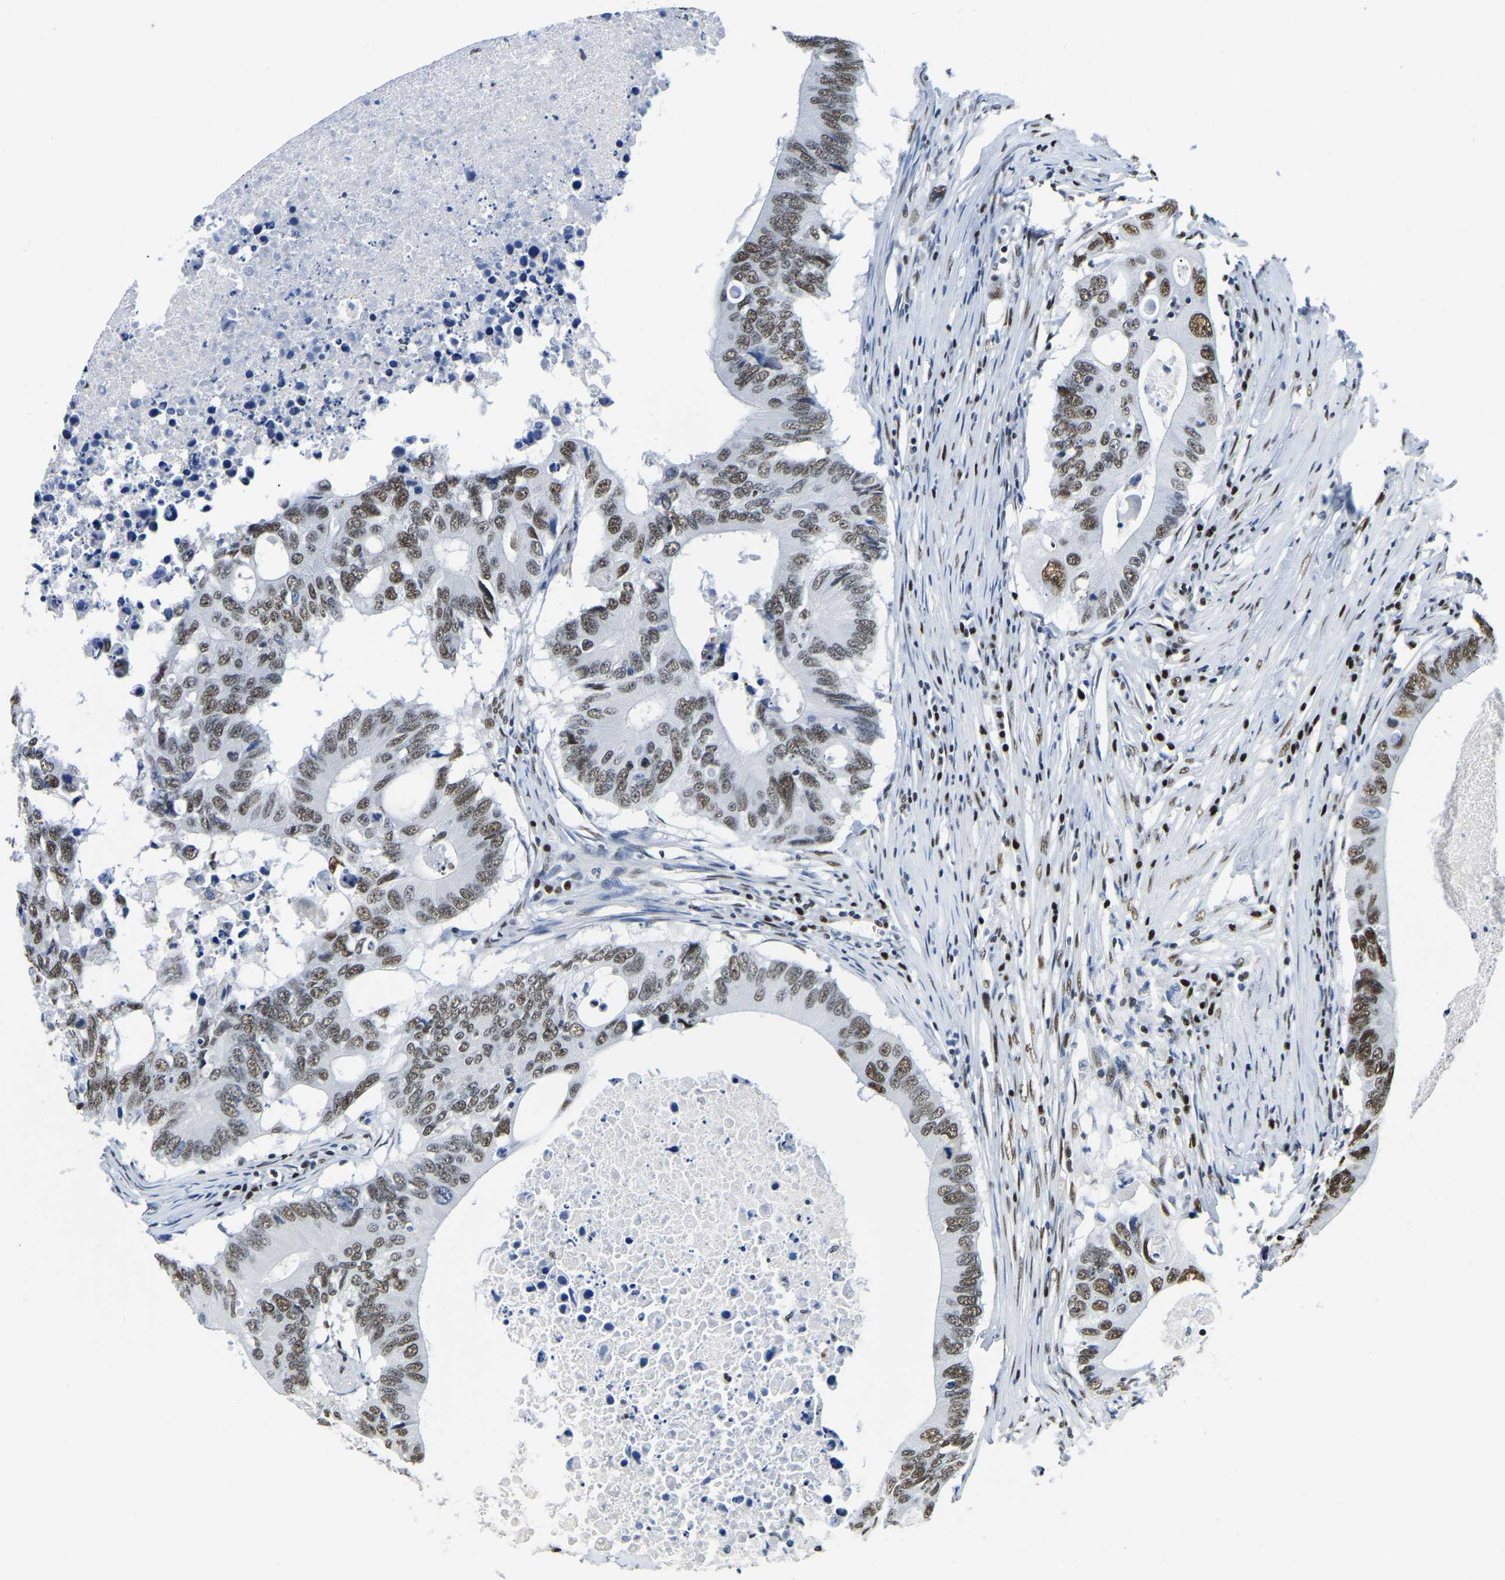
{"staining": {"intensity": "moderate", "quantity": ">75%", "location": "nuclear"}, "tissue": "colorectal cancer", "cell_type": "Tumor cells", "image_type": "cancer", "snomed": [{"axis": "morphology", "description": "Adenocarcinoma, NOS"}, {"axis": "topography", "description": "Colon"}], "caption": "About >75% of tumor cells in human colorectal cancer (adenocarcinoma) show moderate nuclear protein expression as visualized by brown immunohistochemical staining.", "gene": "UBA1", "patient": {"sex": "male", "age": 71}}